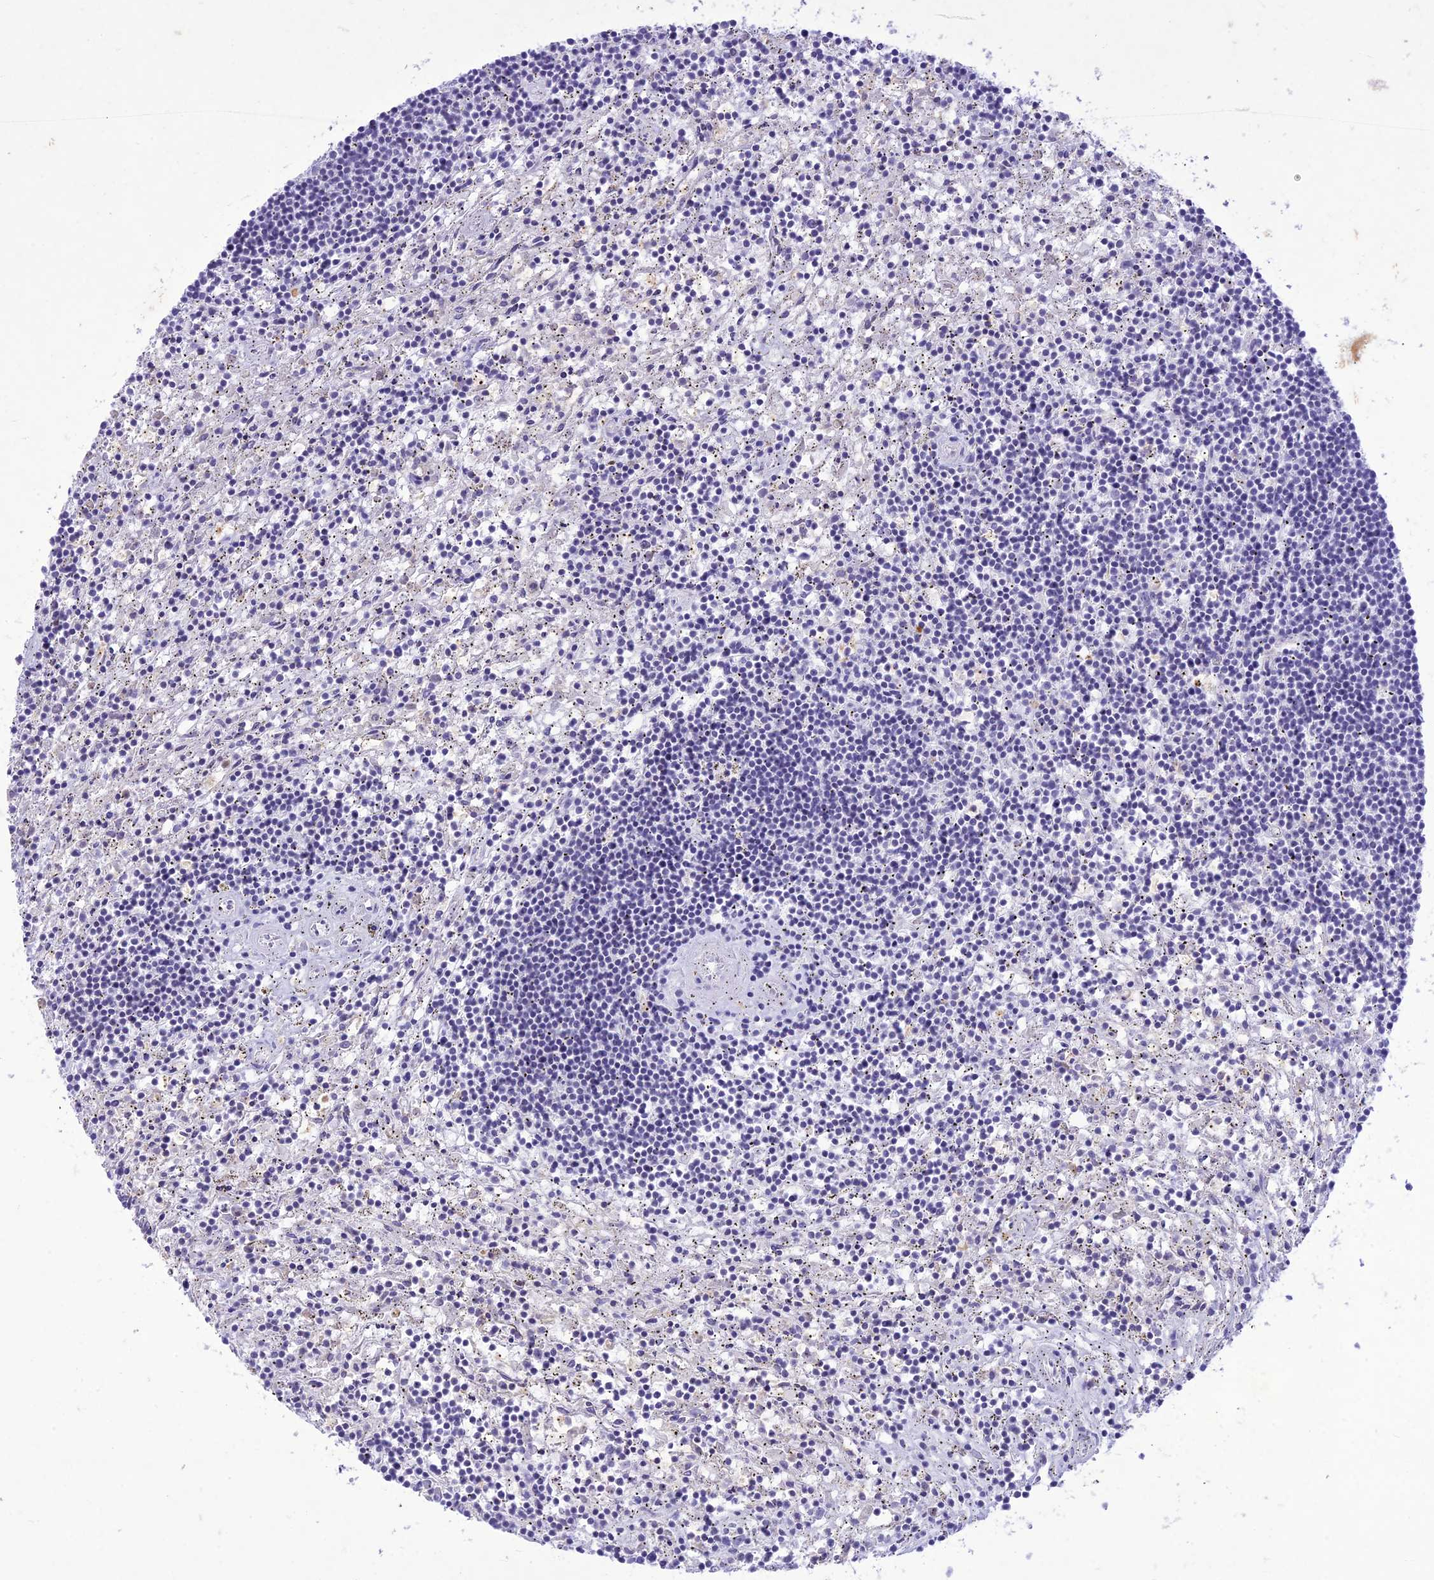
{"staining": {"intensity": "negative", "quantity": "none", "location": "none"}, "tissue": "lymphoma", "cell_type": "Tumor cells", "image_type": "cancer", "snomed": [{"axis": "morphology", "description": "Malignant lymphoma, non-Hodgkin's type, Low grade"}, {"axis": "topography", "description": "Spleen"}], "caption": "Immunohistochemistry (IHC) of human low-grade malignant lymphoma, non-Hodgkin's type reveals no positivity in tumor cells.", "gene": "SLC13A5", "patient": {"sex": "male", "age": 76}}